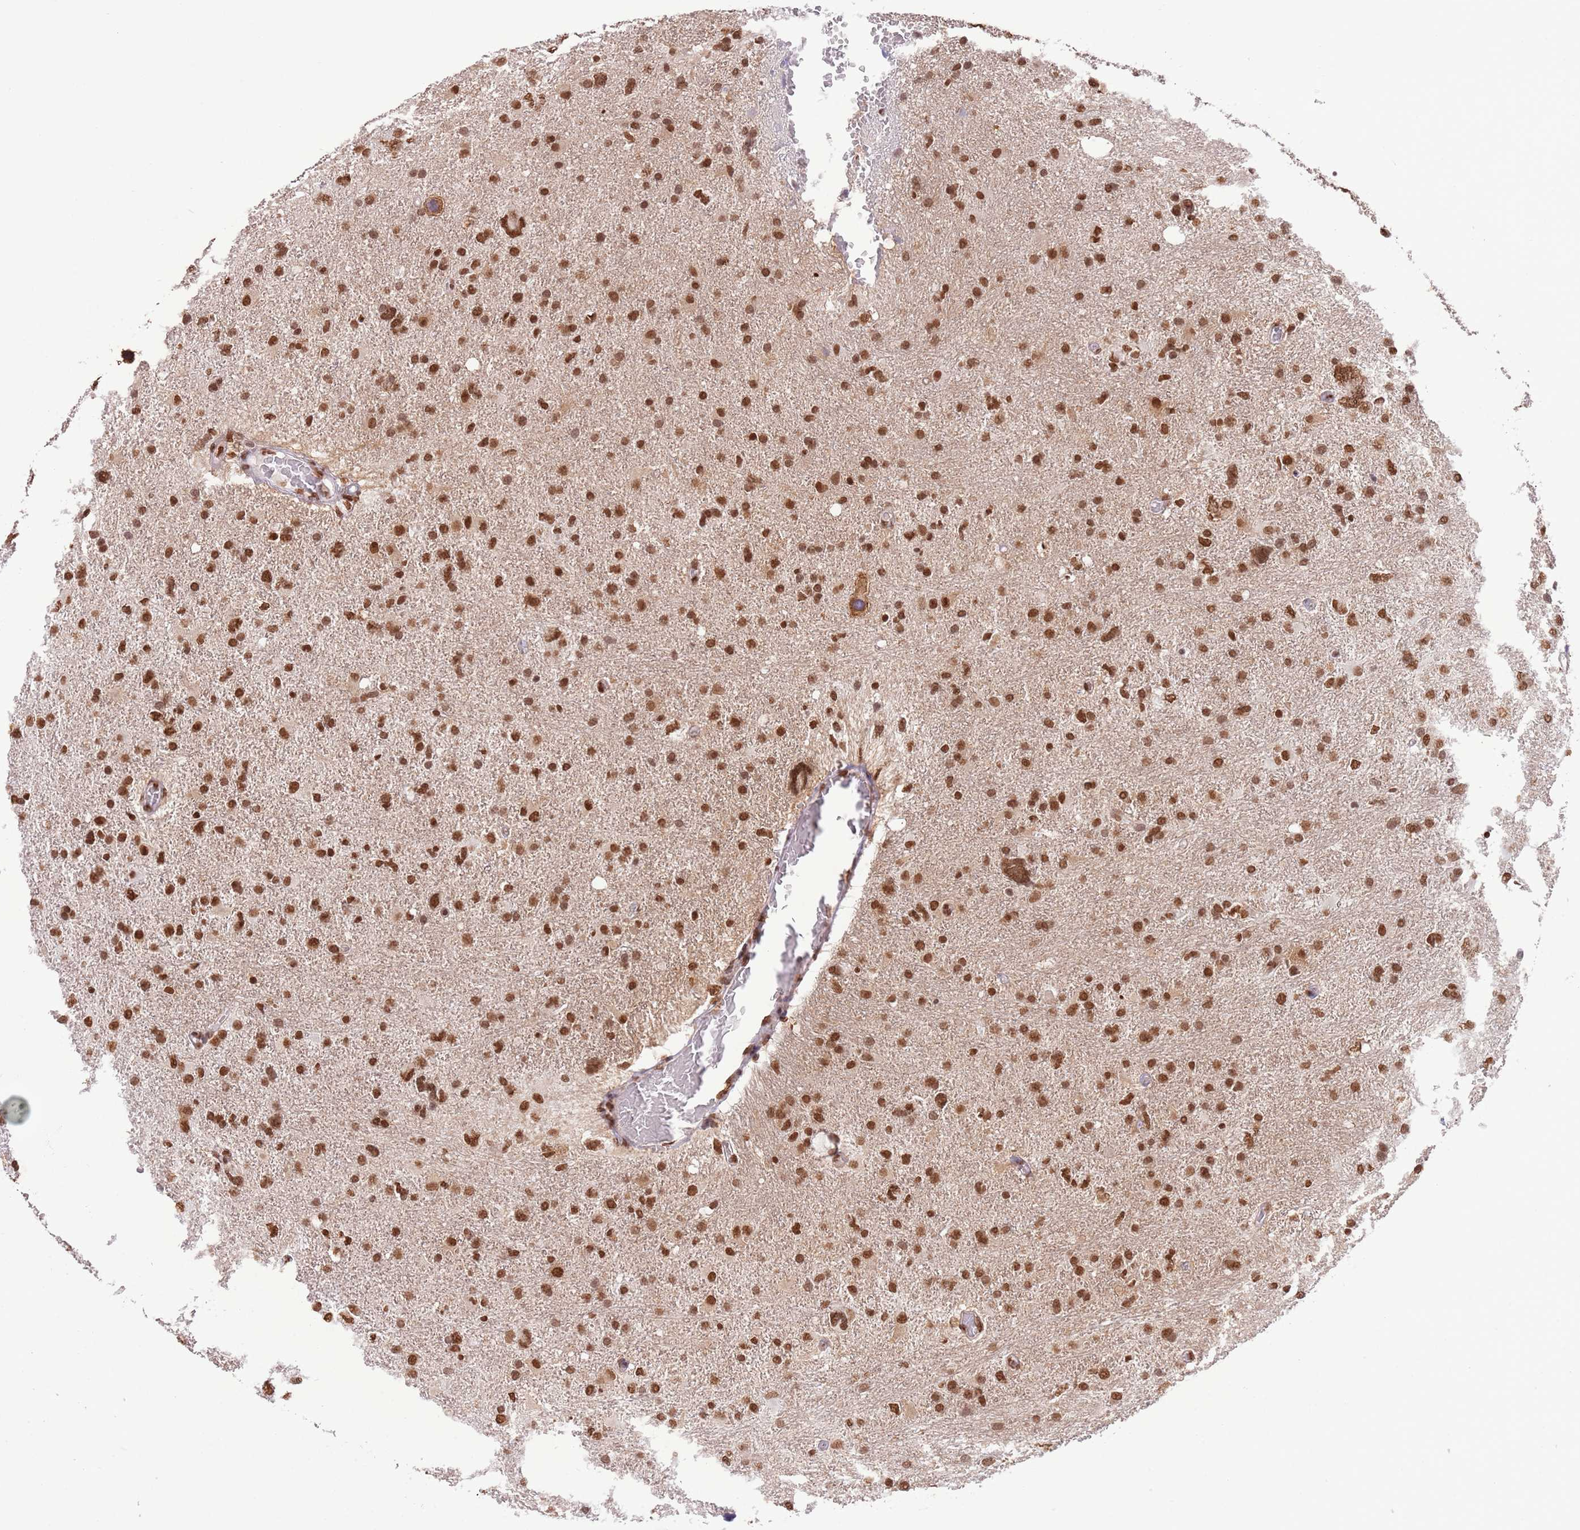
{"staining": {"intensity": "strong", "quantity": ">75%", "location": "nuclear"}, "tissue": "glioma", "cell_type": "Tumor cells", "image_type": "cancer", "snomed": [{"axis": "morphology", "description": "Glioma, malignant, High grade"}, {"axis": "topography", "description": "Brain"}], "caption": "The micrograph reveals a brown stain indicating the presence of a protein in the nuclear of tumor cells in high-grade glioma (malignant).", "gene": "TRIM32", "patient": {"sex": "male", "age": 61}}